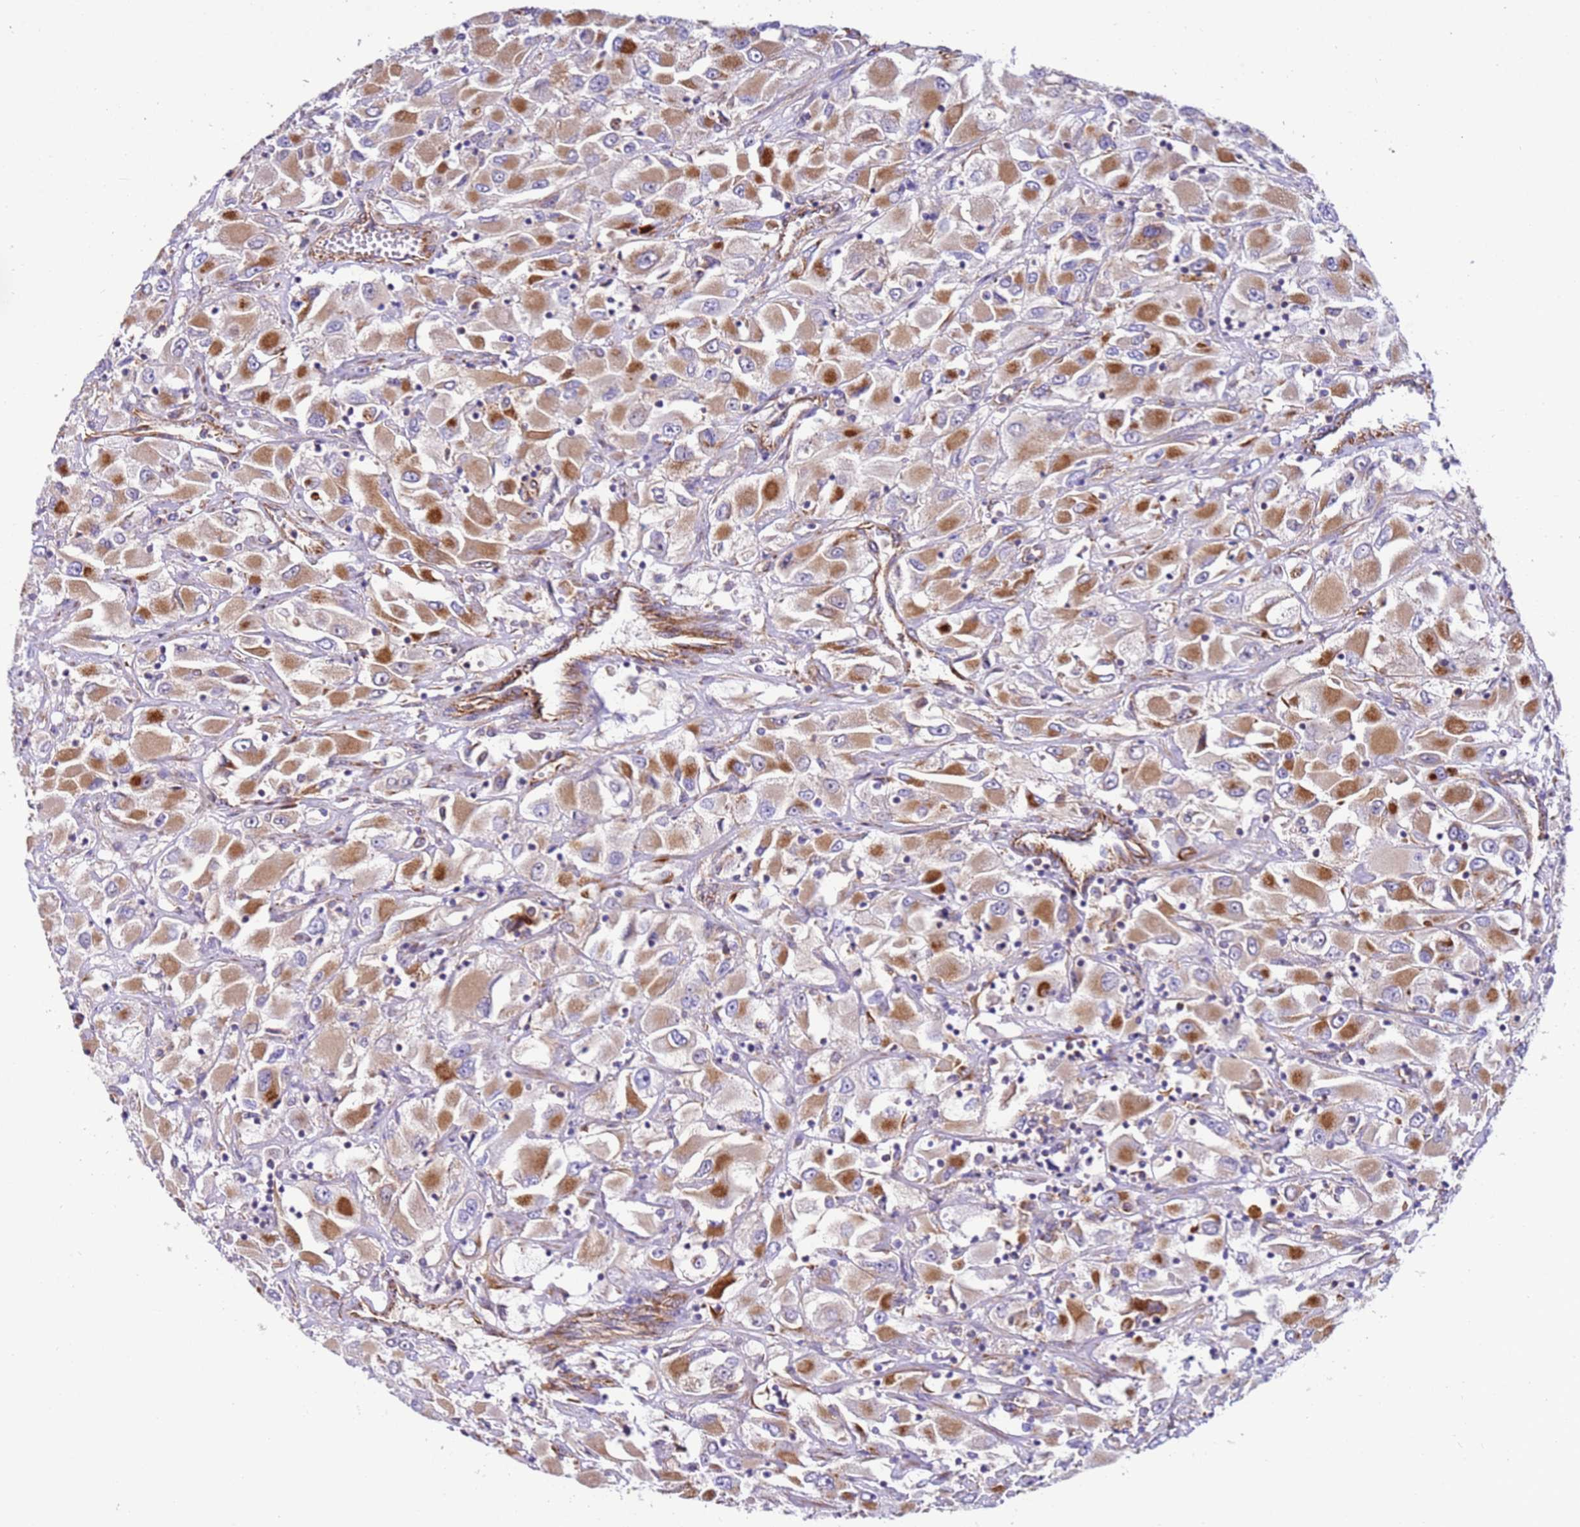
{"staining": {"intensity": "strong", "quantity": ">75%", "location": "cytoplasmic/membranous"}, "tissue": "renal cancer", "cell_type": "Tumor cells", "image_type": "cancer", "snomed": [{"axis": "morphology", "description": "Adenocarcinoma, NOS"}, {"axis": "topography", "description": "Kidney"}], "caption": "IHC of human renal adenocarcinoma shows high levels of strong cytoplasmic/membranous expression in approximately >75% of tumor cells.", "gene": "MRPL20", "patient": {"sex": "female", "age": 52}}